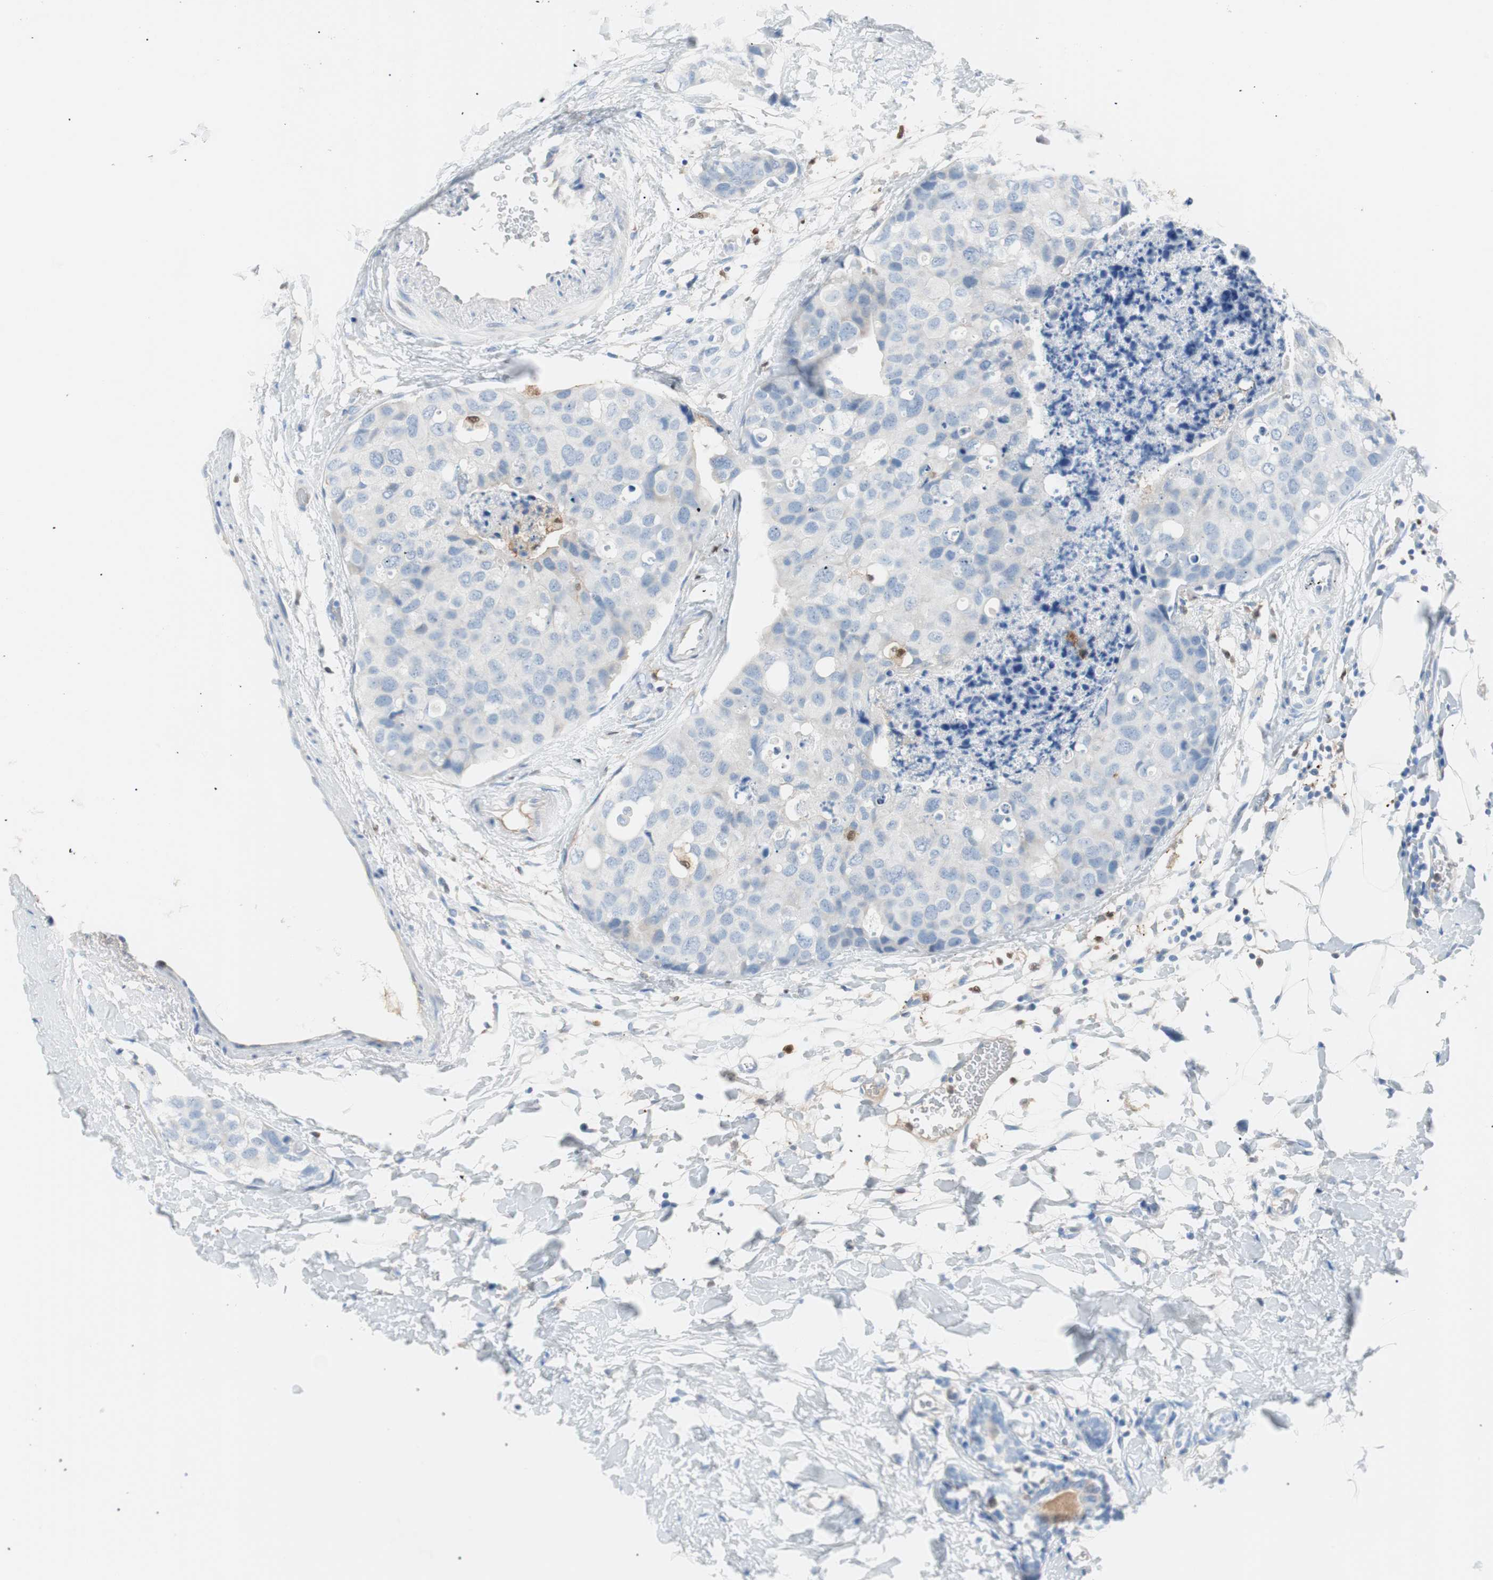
{"staining": {"intensity": "negative", "quantity": "none", "location": "none"}, "tissue": "breast cancer", "cell_type": "Tumor cells", "image_type": "cancer", "snomed": [{"axis": "morphology", "description": "Normal tissue, NOS"}, {"axis": "morphology", "description": "Duct carcinoma"}, {"axis": "topography", "description": "Breast"}], "caption": "There is no significant expression in tumor cells of breast intraductal carcinoma.", "gene": "IL18", "patient": {"sex": "female", "age": 50}}